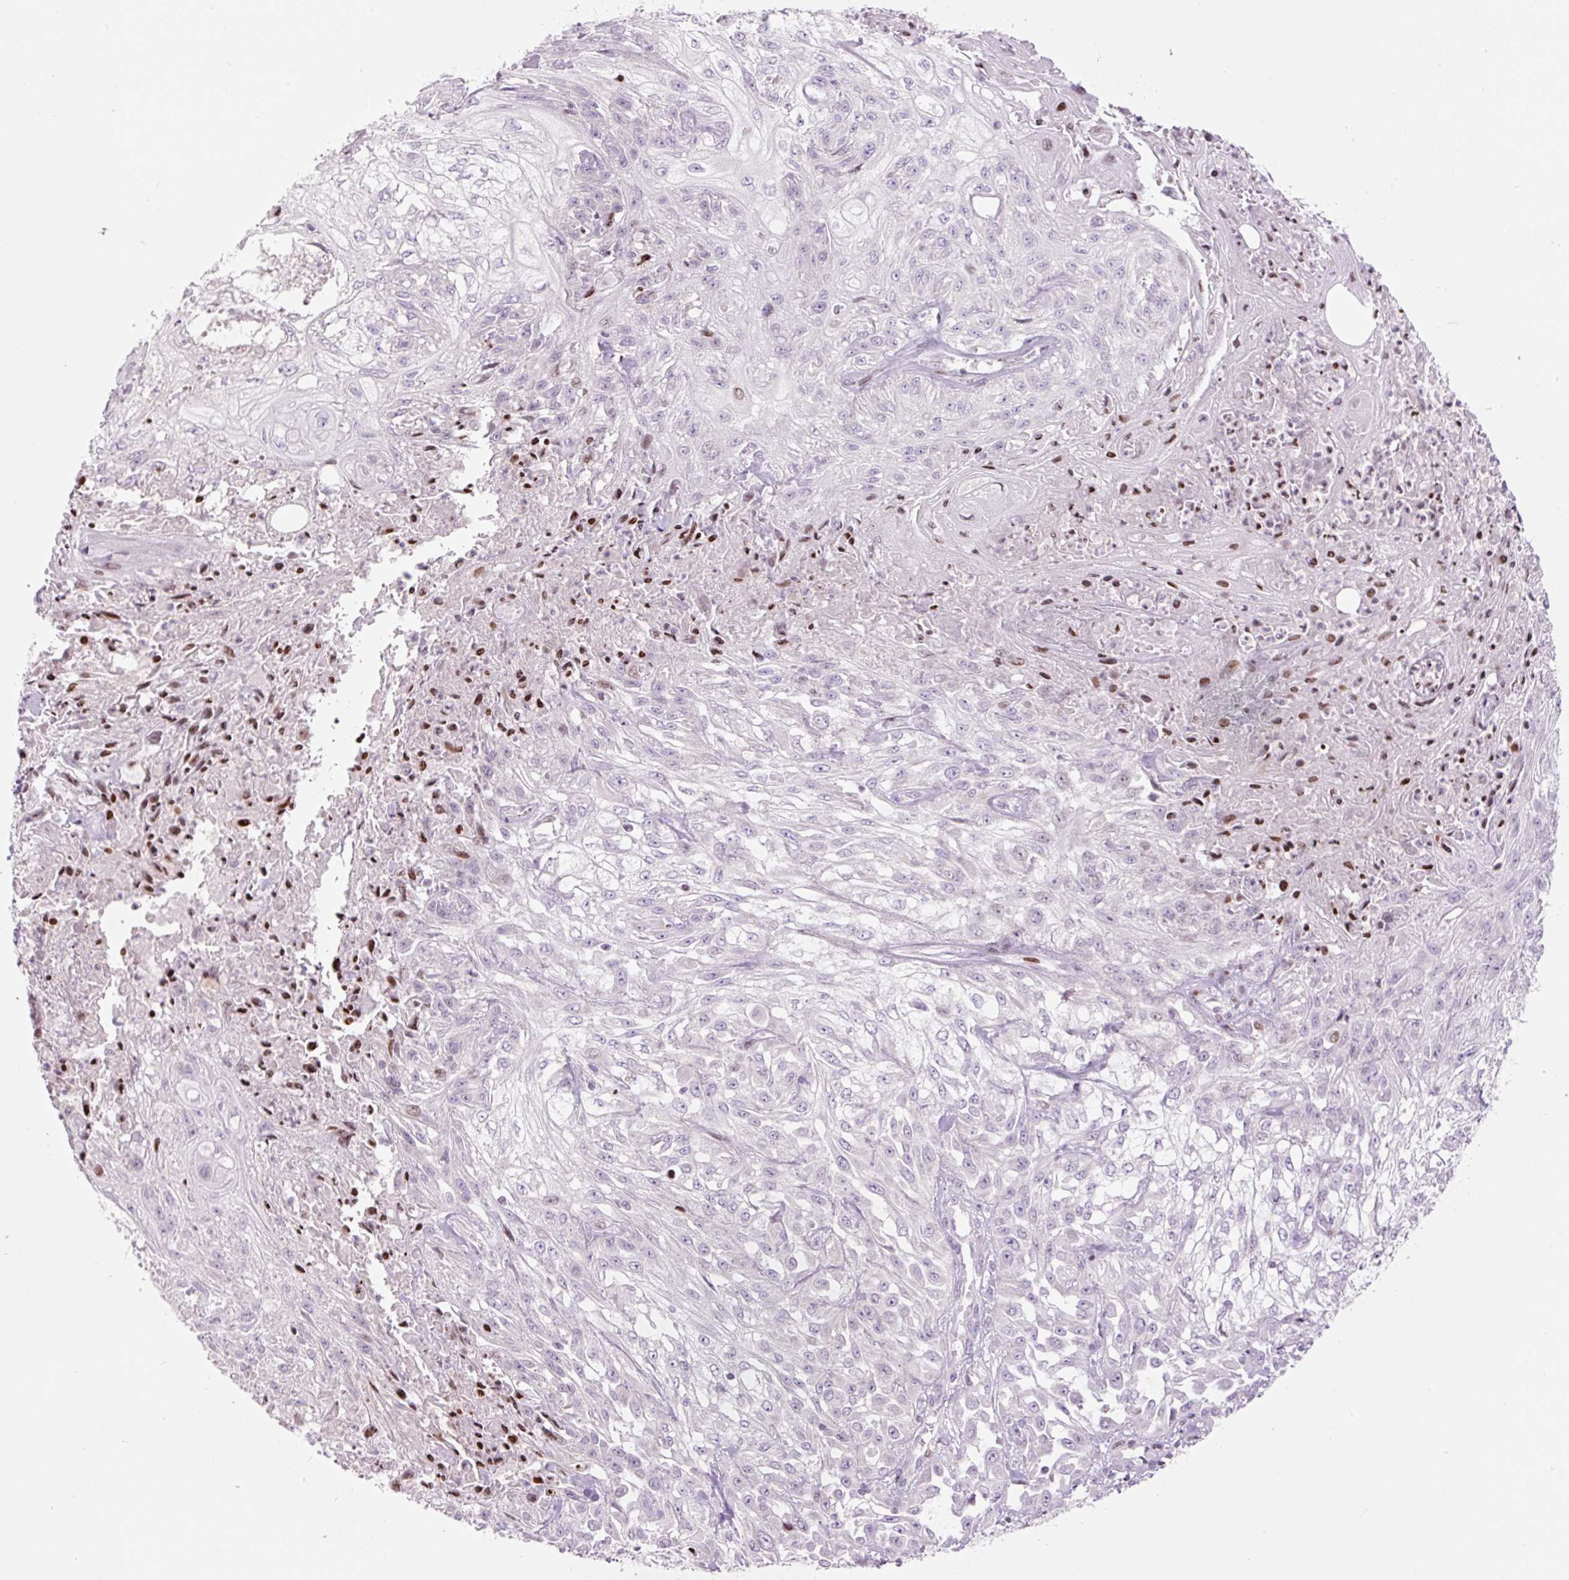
{"staining": {"intensity": "moderate", "quantity": "<25%", "location": "nuclear"}, "tissue": "skin cancer", "cell_type": "Tumor cells", "image_type": "cancer", "snomed": [{"axis": "morphology", "description": "Squamous cell carcinoma, NOS"}, {"axis": "morphology", "description": "Squamous cell carcinoma, metastatic, NOS"}, {"axis": "topography", "description": "Skin"}, {"axis": "topography", "description": "Lymph node"}], "caption": "Immunohistochemistry photomicrograph of neoplastic tissue: human skin squamous cell carcinoma stained using immunohistochemistry demonstrates low levels of moderate protein expression localized specifically in the nuclear of tumor cells, appearing as a nuclear brown color.", "gene": "TMEM177", "patient": {"sex": "male", "age": 75}}